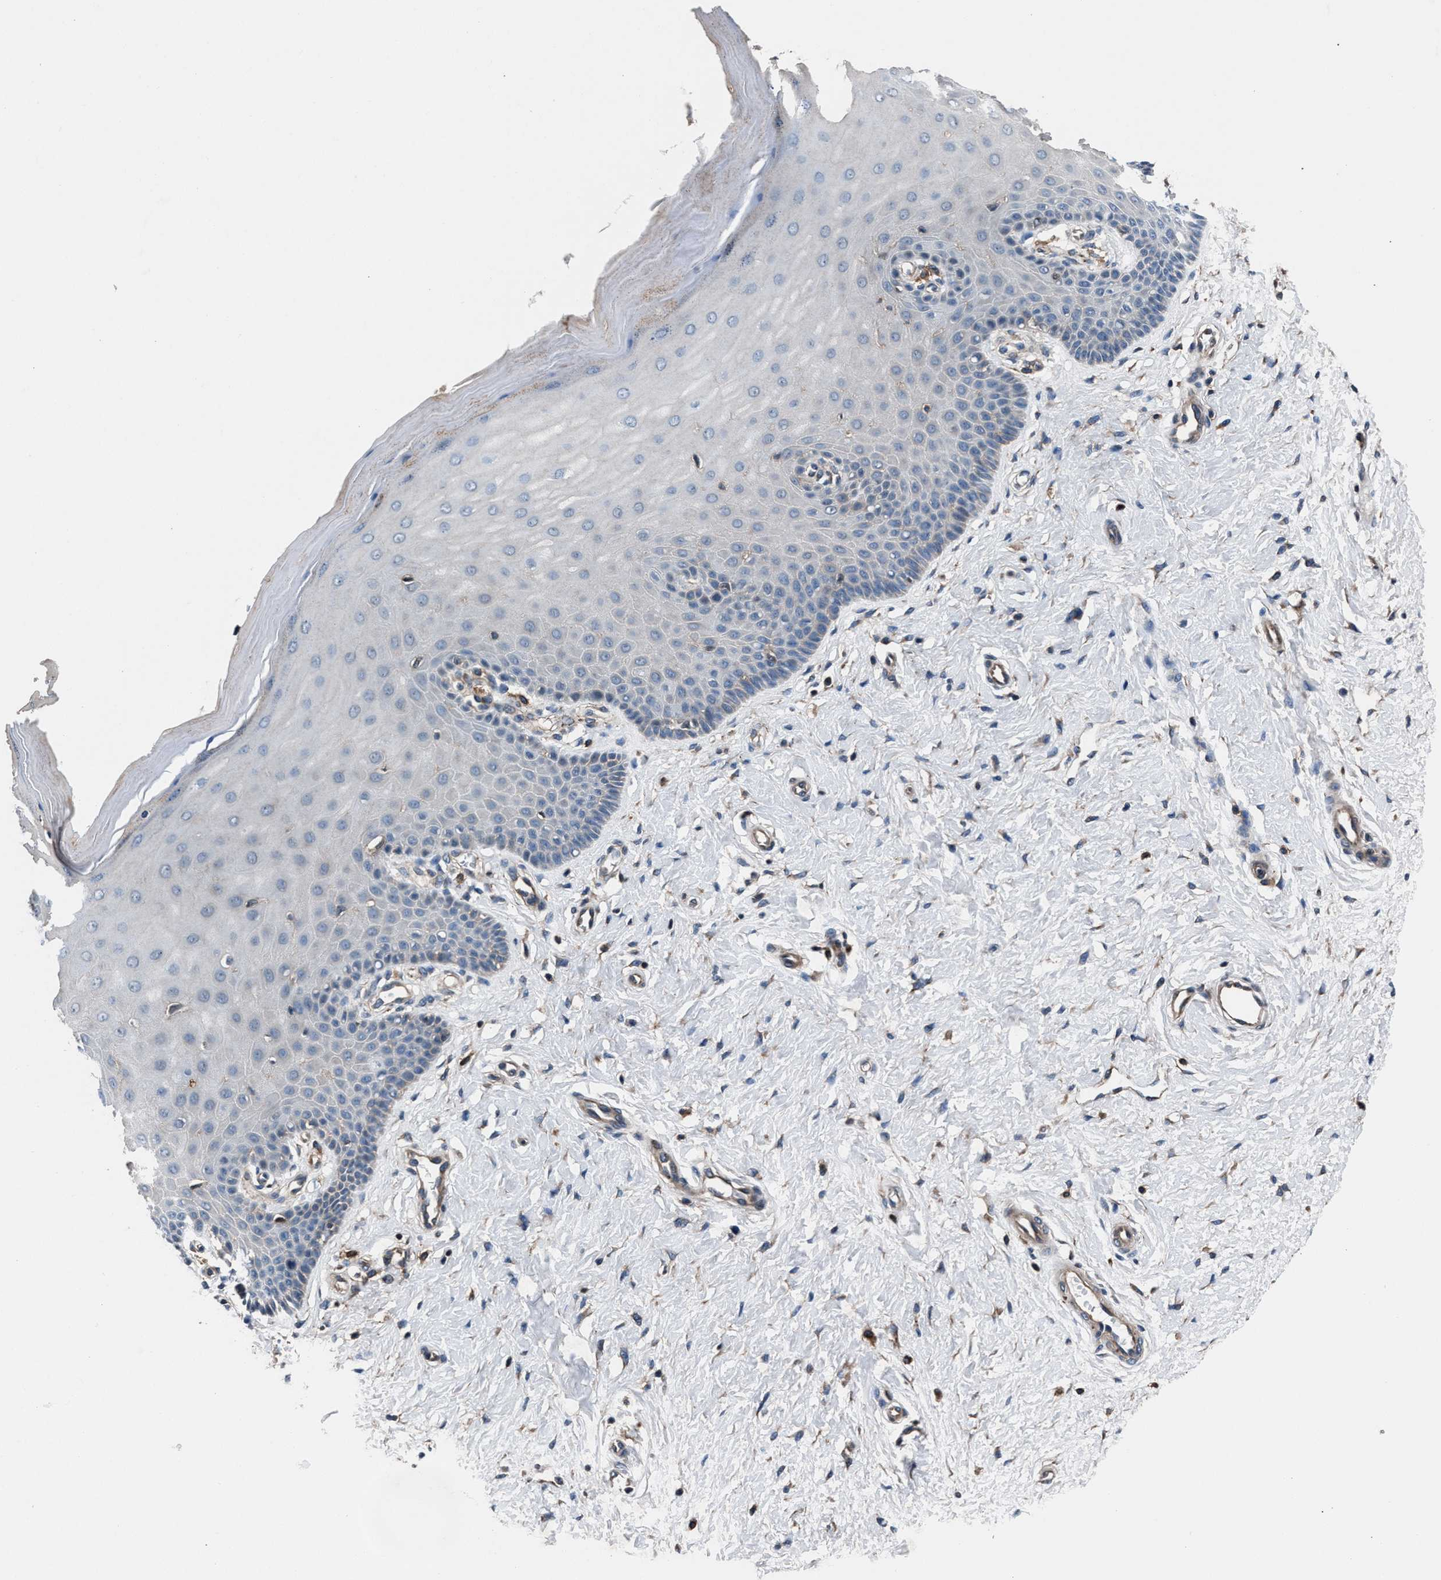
{"staining": {"intensity": "negative", "quantity": "none", "location": "none"}, "tissue": "cervix", "cell_type": "Squamous epithelial cells", "image_type": "normal", "snomed": [{"axis": "morphology", "description": "Normal tissue, NOS"}, {"axis": "topography", "description": "Cervix"}], "caption": "There is no significant expression in squamous epithelial cells of cervix. Brightfield microscopy of immunohistochemistry (IHC) stained with DAB (3,3'-diaminobenzidine) (brown) and hematoxylin (blue), captured at high magnification.", "gene": "MFSD11", "patient": {"sex": "female", "age": 55}}